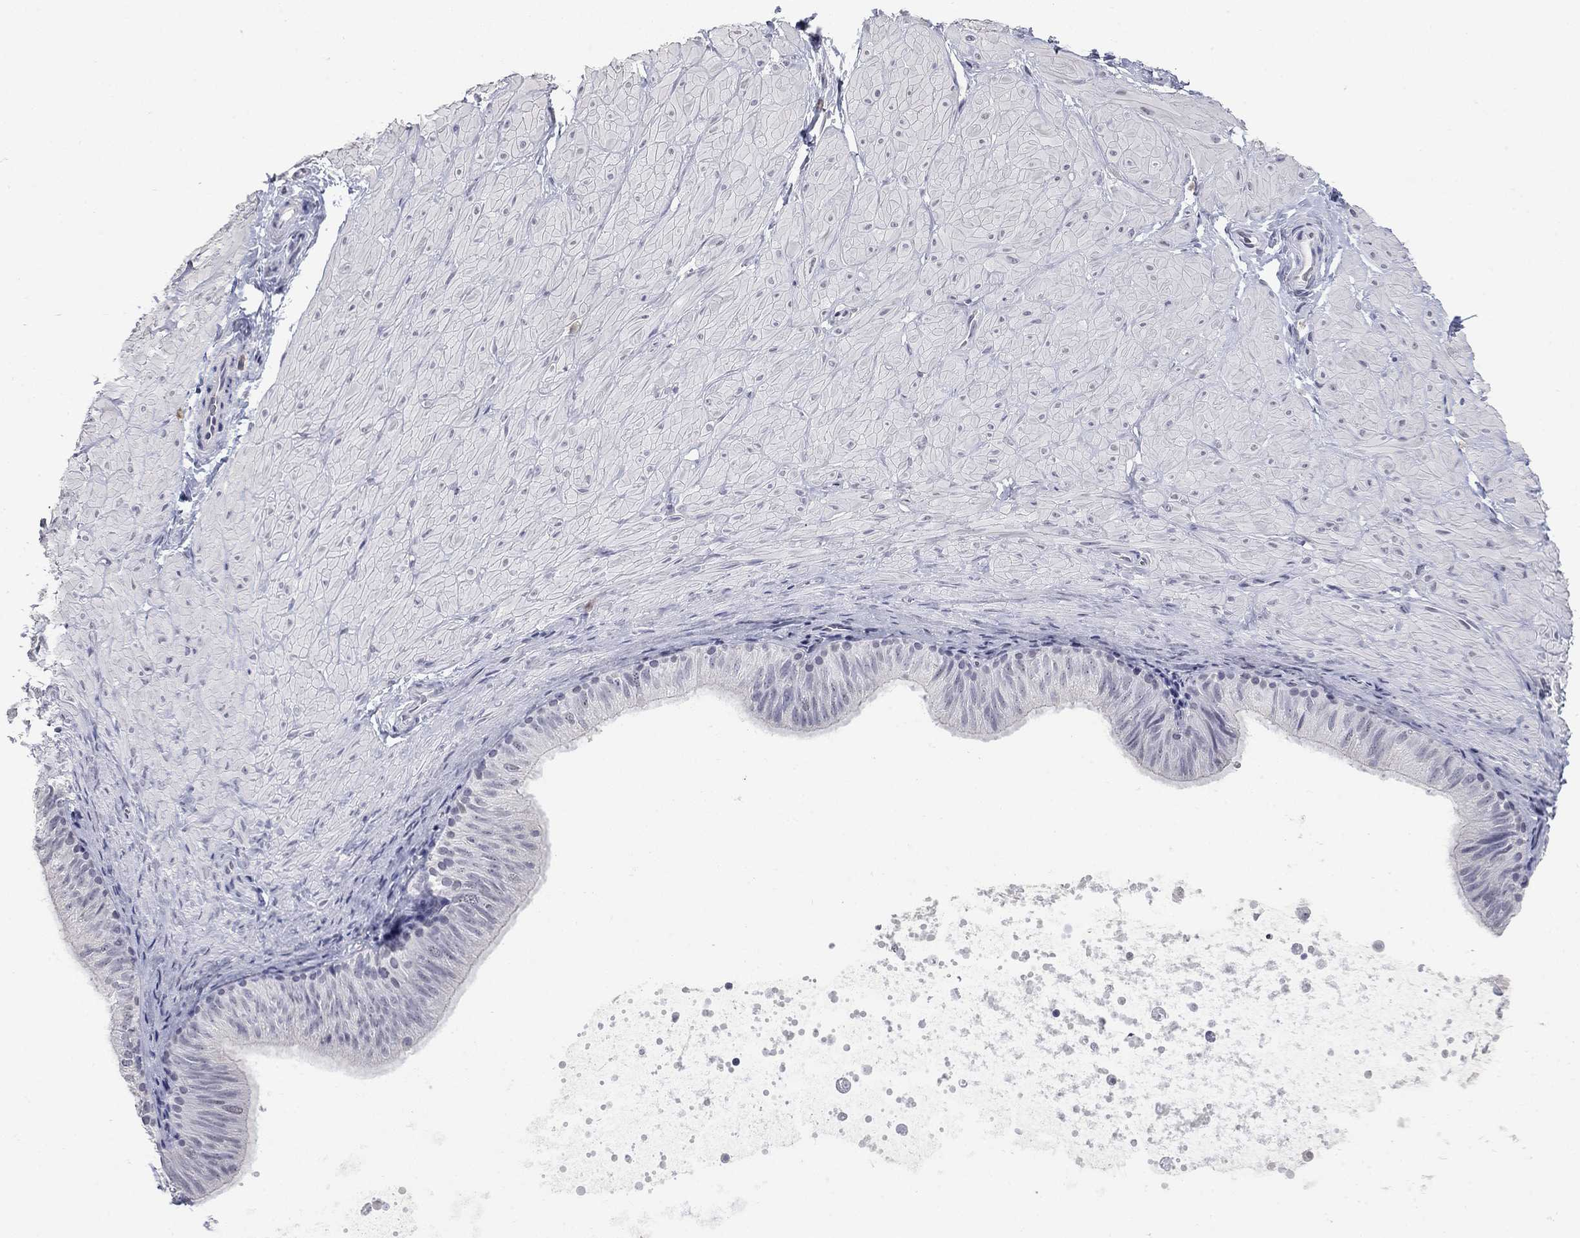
{"staining": {"intensity": "negative", "quantity": "none", "location": "none"}, "tissue": "soft tissue", "cell_type": "Fibroblasts", "image_type": "normal", "snomed": [{"axis": "morphology", "description": "Normal tissue, NOS"}, {"axis": "topography", "description": "Smooth muscle"}, {"axis": "topography", "description": "Peripheral nerve tissue"}], "caption": "DAB (3,3'-diaminobenzidine) immunohistochemical staining of unremarkable soft tissue displays no significant expression in fibroblasts.", "gene": "SLC51A", "patient": {"sex": "male", "age": 22}}